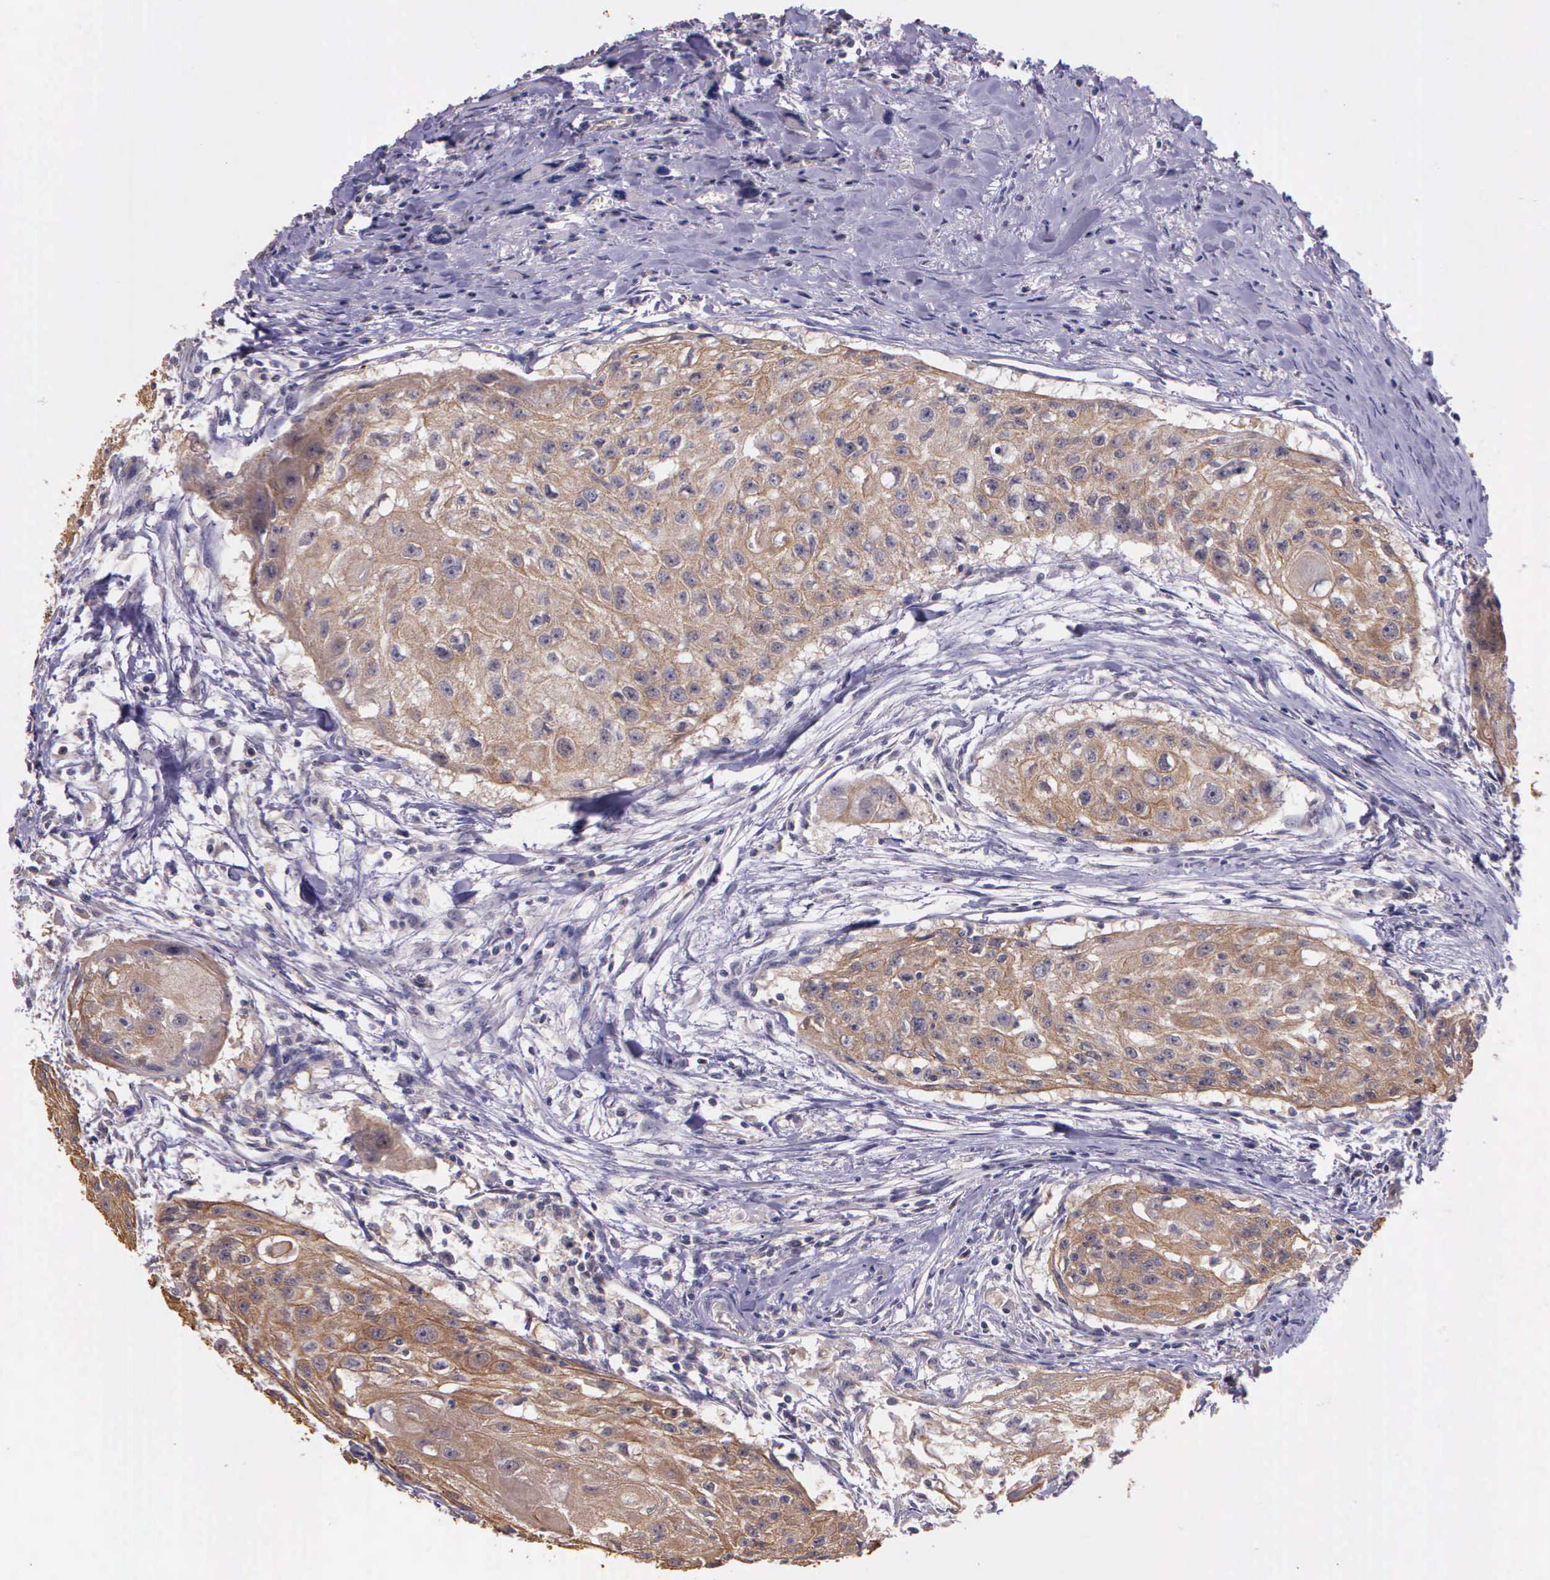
{"staining": {"intensity": "weak", "quantity": ">75%", "location": "cytoplasmic/membranous"}, "tissue": "head and neck cancer", "cell_type": "Tumor cells", "image_type": "cancer", "snomed": [{"axis": "morphology", "description": "Squamous cell carcinoma, NOS"}, {"axis": "topography", "description": "Head-Neck"}], "caption": "IHC of human head and neck cancer (squamous cell carcinoma) exhibits low levels of weak cytoplasmic/membranous expression in about >75% of tumor cells.", "gene": "IGBP1", "patient": {"sex": "male", "age": 64}}